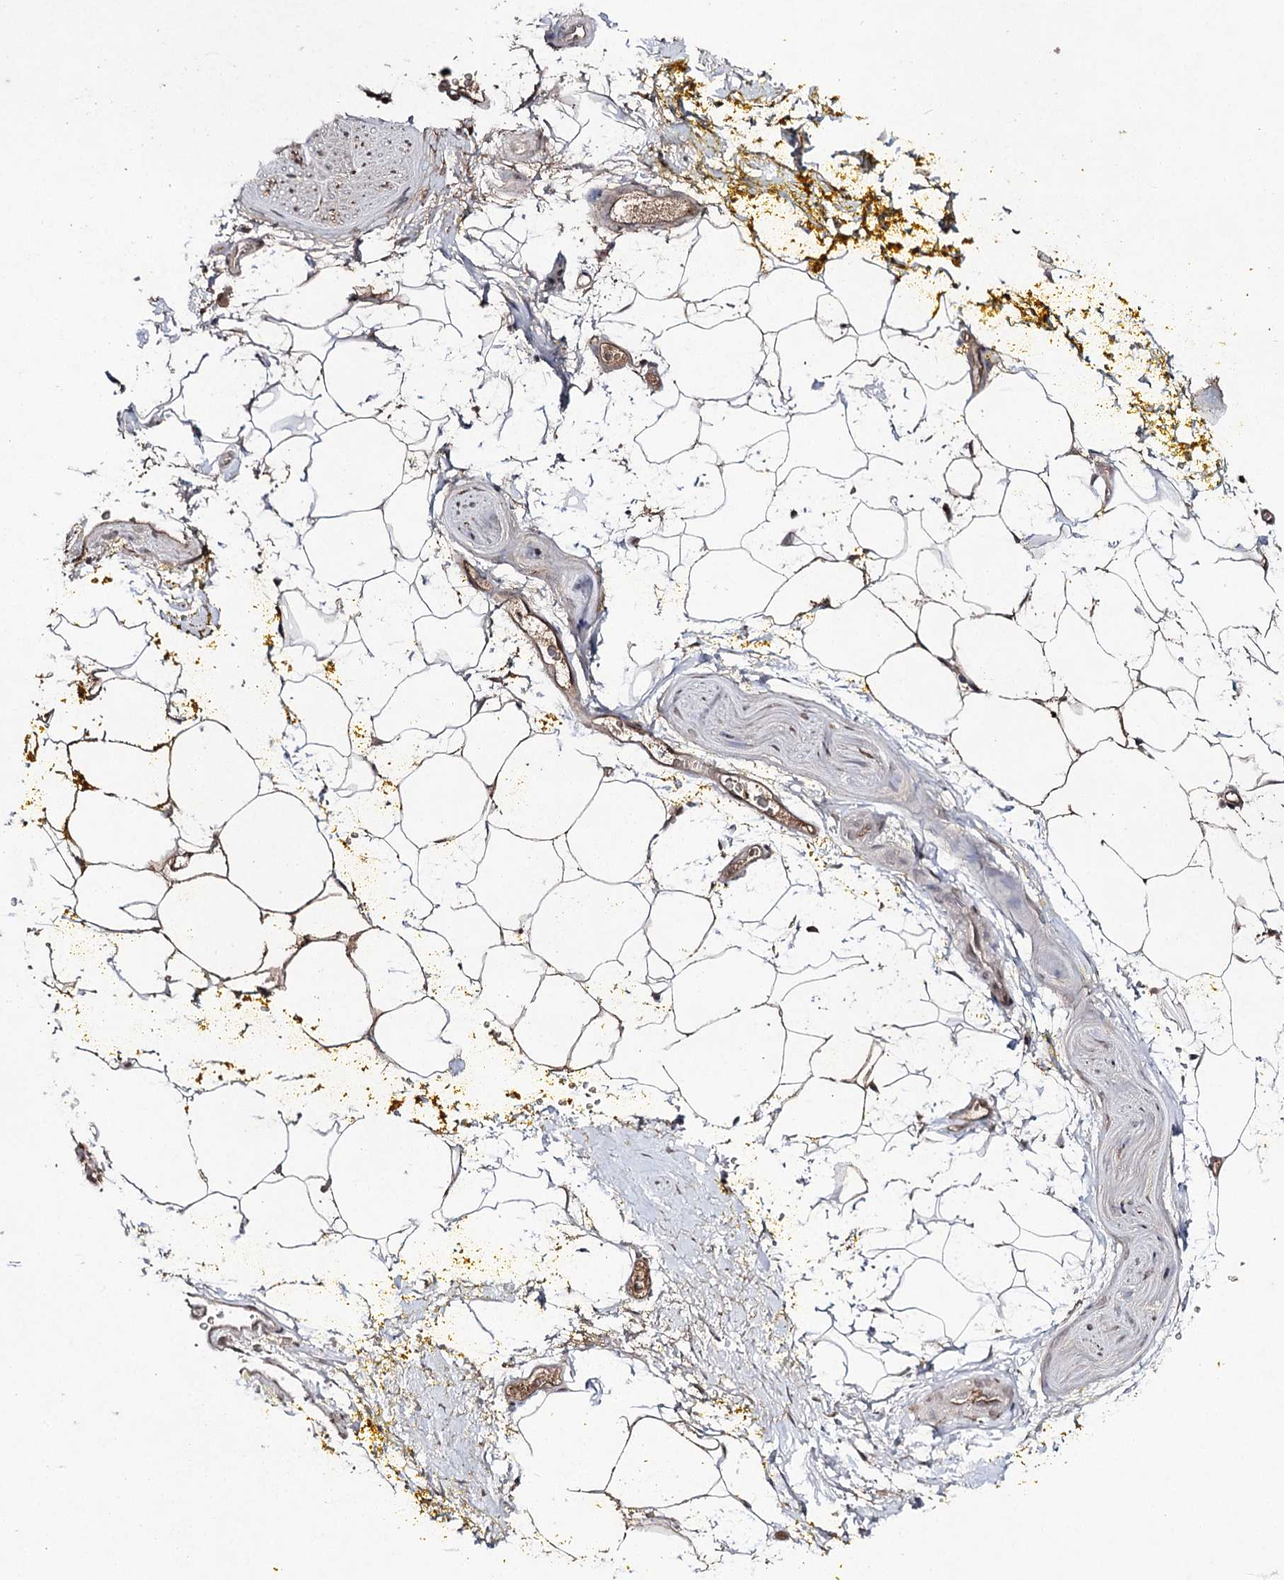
{"staining": {"intensity": "moderate", "quantity": ">75%", "location": "cytoplasmic/membranous,nuclear"}, "tissue": "adipose tissue", "cell_type": "Adipocytes", "image_type": "normal", "snomed": [{"axis": "morphology", "description": "Normal tissue, NOS"}, {"axis": "morphology", "description": "Adenocarcinoma, Low grade"}, {"axis": "topography", "description": "Prostate"}, {"axis": "topography", "description": "Peripheral nerve tissue"}], "caption": "A micrograph of human adipose tissue stained for a protein reveals moderate cytoplasmic/membranous,nuclear brown staining in adipocytes. Immunohistochemistry stains the protein of interest in brown and the nuclei are stained blue.", "gene": "SYNGR3", "patient": {"sex": "male", "age": 63}}